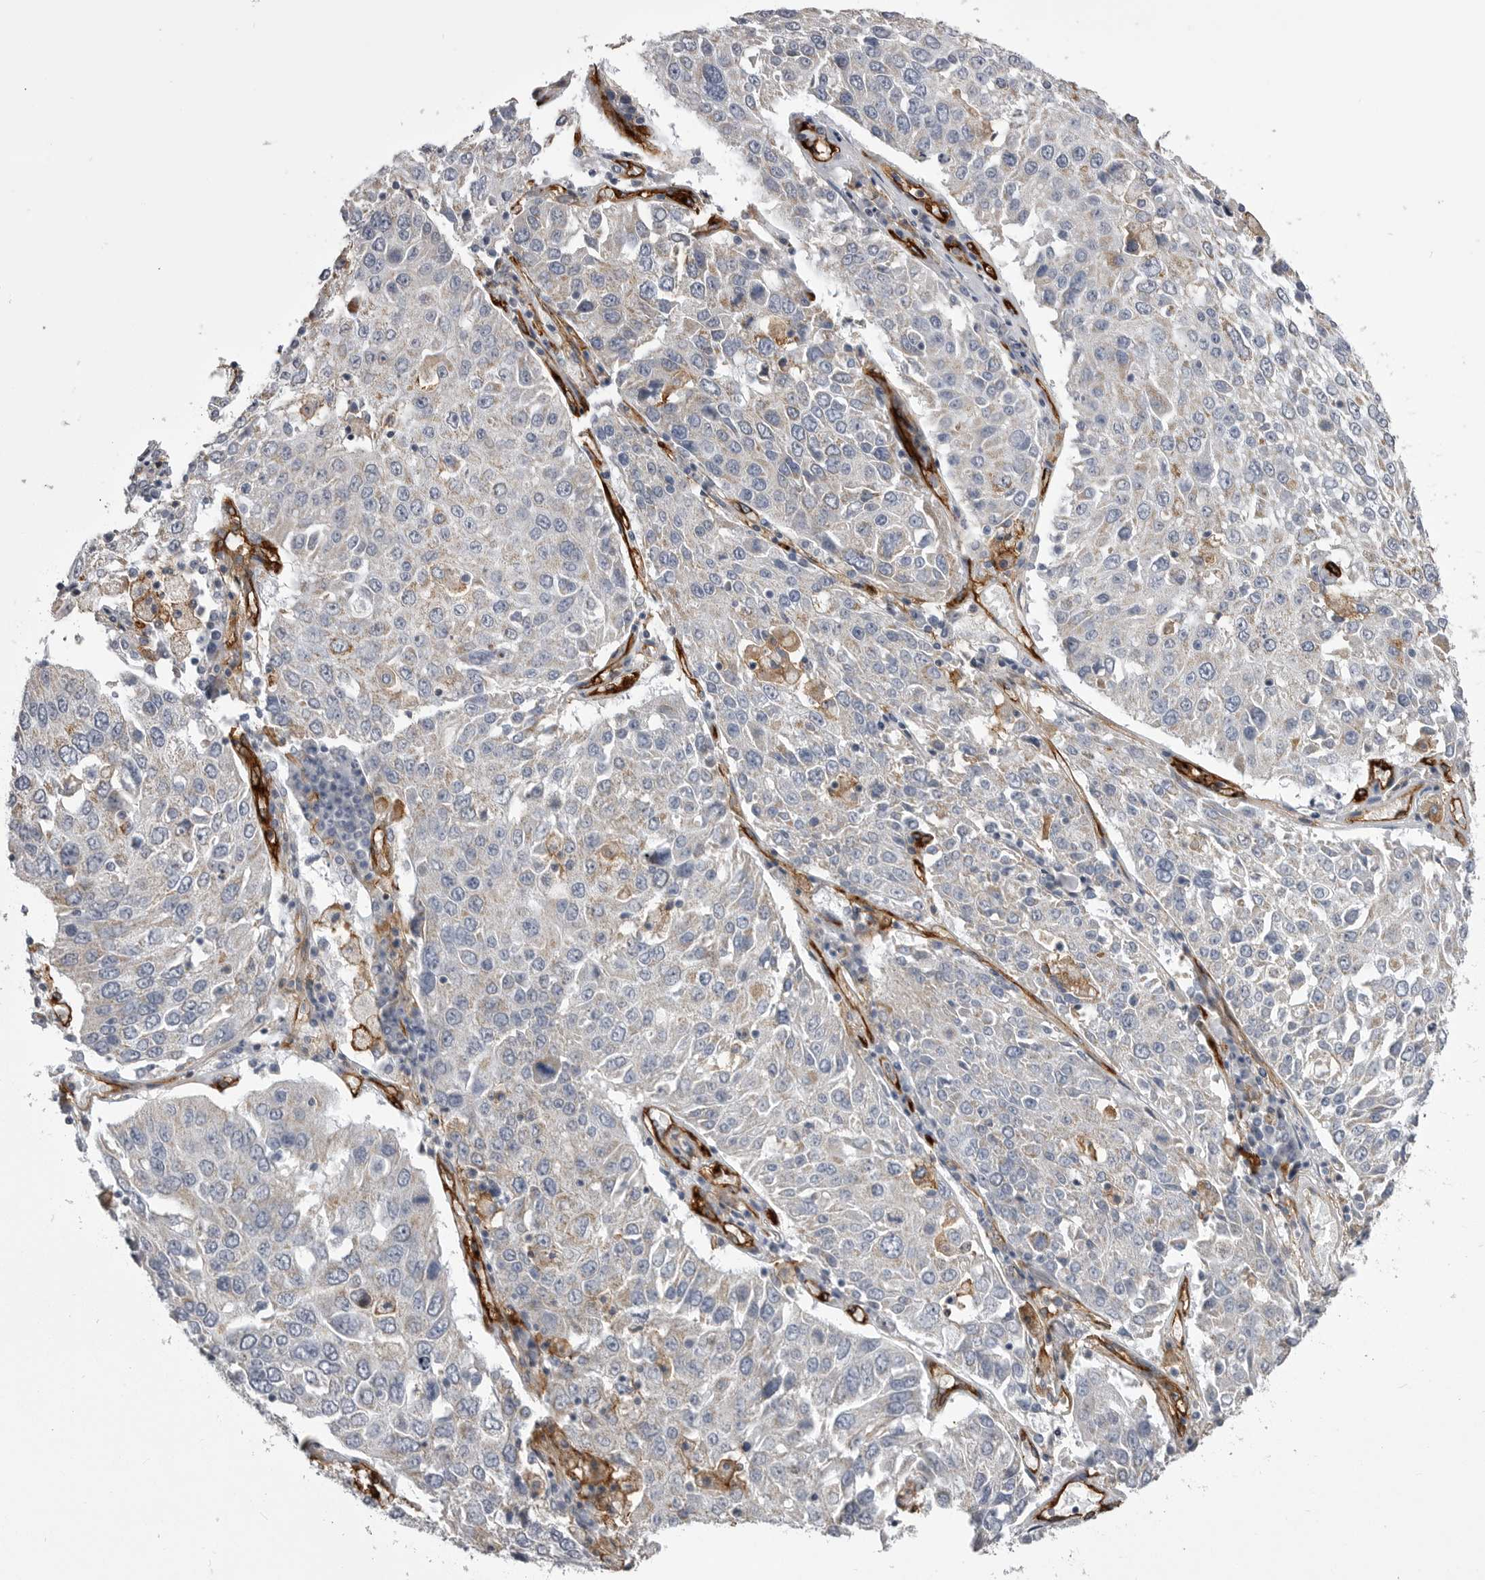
{"staining": {"intensity": "weak", "quantity": "25%-75%", "location": "cytoplasmic/membranous"}, "tissue": "lung cancer", "cell_type": "Tumor cells", "image_type": "cancer", "snomed": [{"axis": "morphology", "description": "Squamous cell carcinoma, NOS"}, {"axis": "topography", "description": "Lung"}], "caption": "Protein expression by immunohistochemistry (IHC) exhibits weak cytoplasmic/membranous expression in about 25%-75% of tumor cells in lung squamous cell carcinoma.", "gene": "OPLAH", "patient": {"sex": "male", "age": 65}}